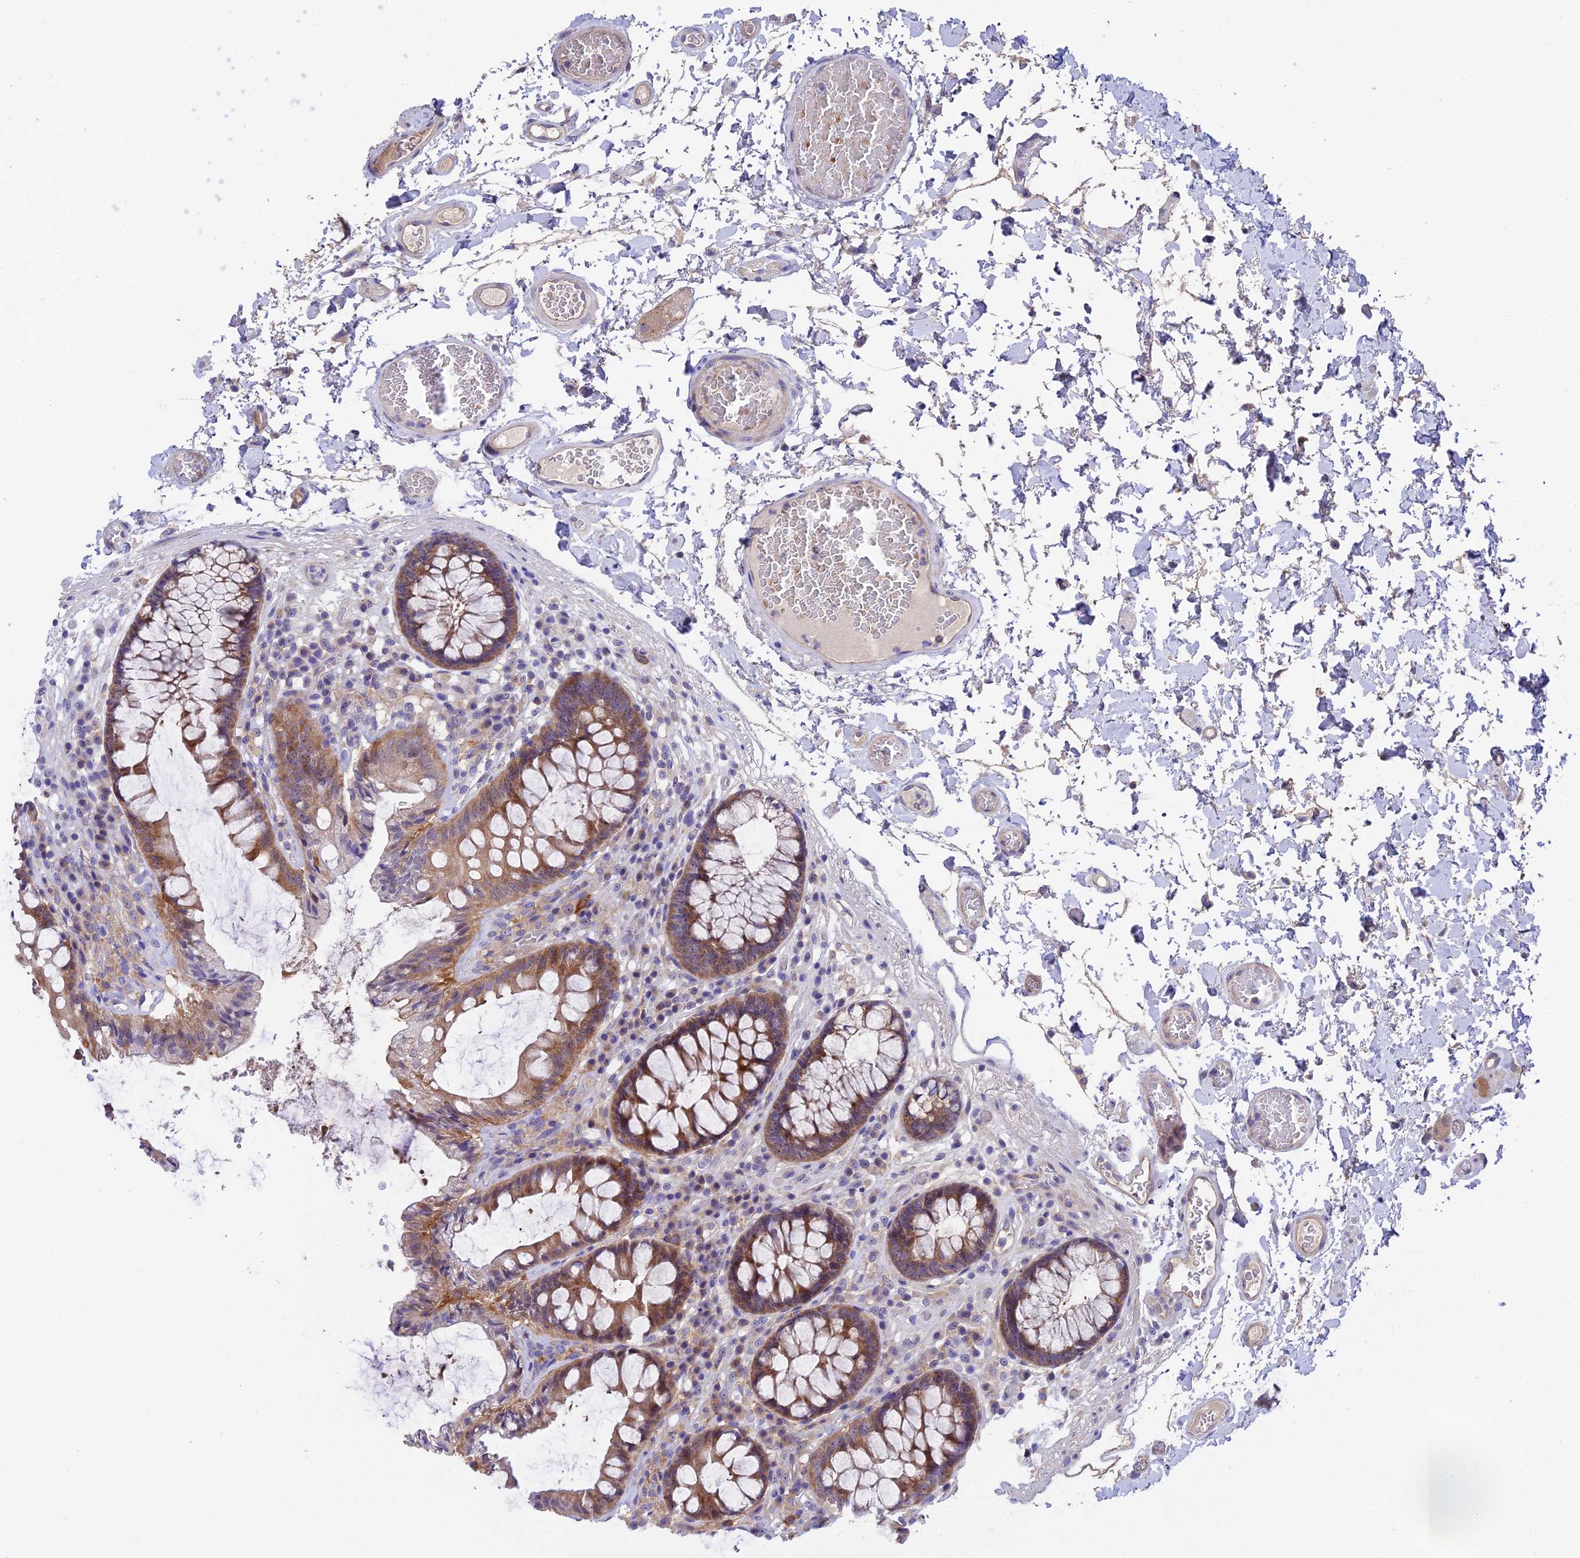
{"staining": {"intensity": "negative", "quantity": "none", "location": "none"}, "tissue": "colon", "cell_type": "Endothelial cells", "image_type": "normal", "snomed": [{"axis": "morphology", "description": "Normal tissue, NOS"}, {"axis": "topography", "description": "Colon"}], "caption": "Immunohistochemistry (IHC) image of benign colon: human colon stained with DAB (3,3'-diaminobenzidine) shows no significant protein staining in endothelial cells.", "gene": "DUSP29", "patient": {"sex": "male", "age": 84}}